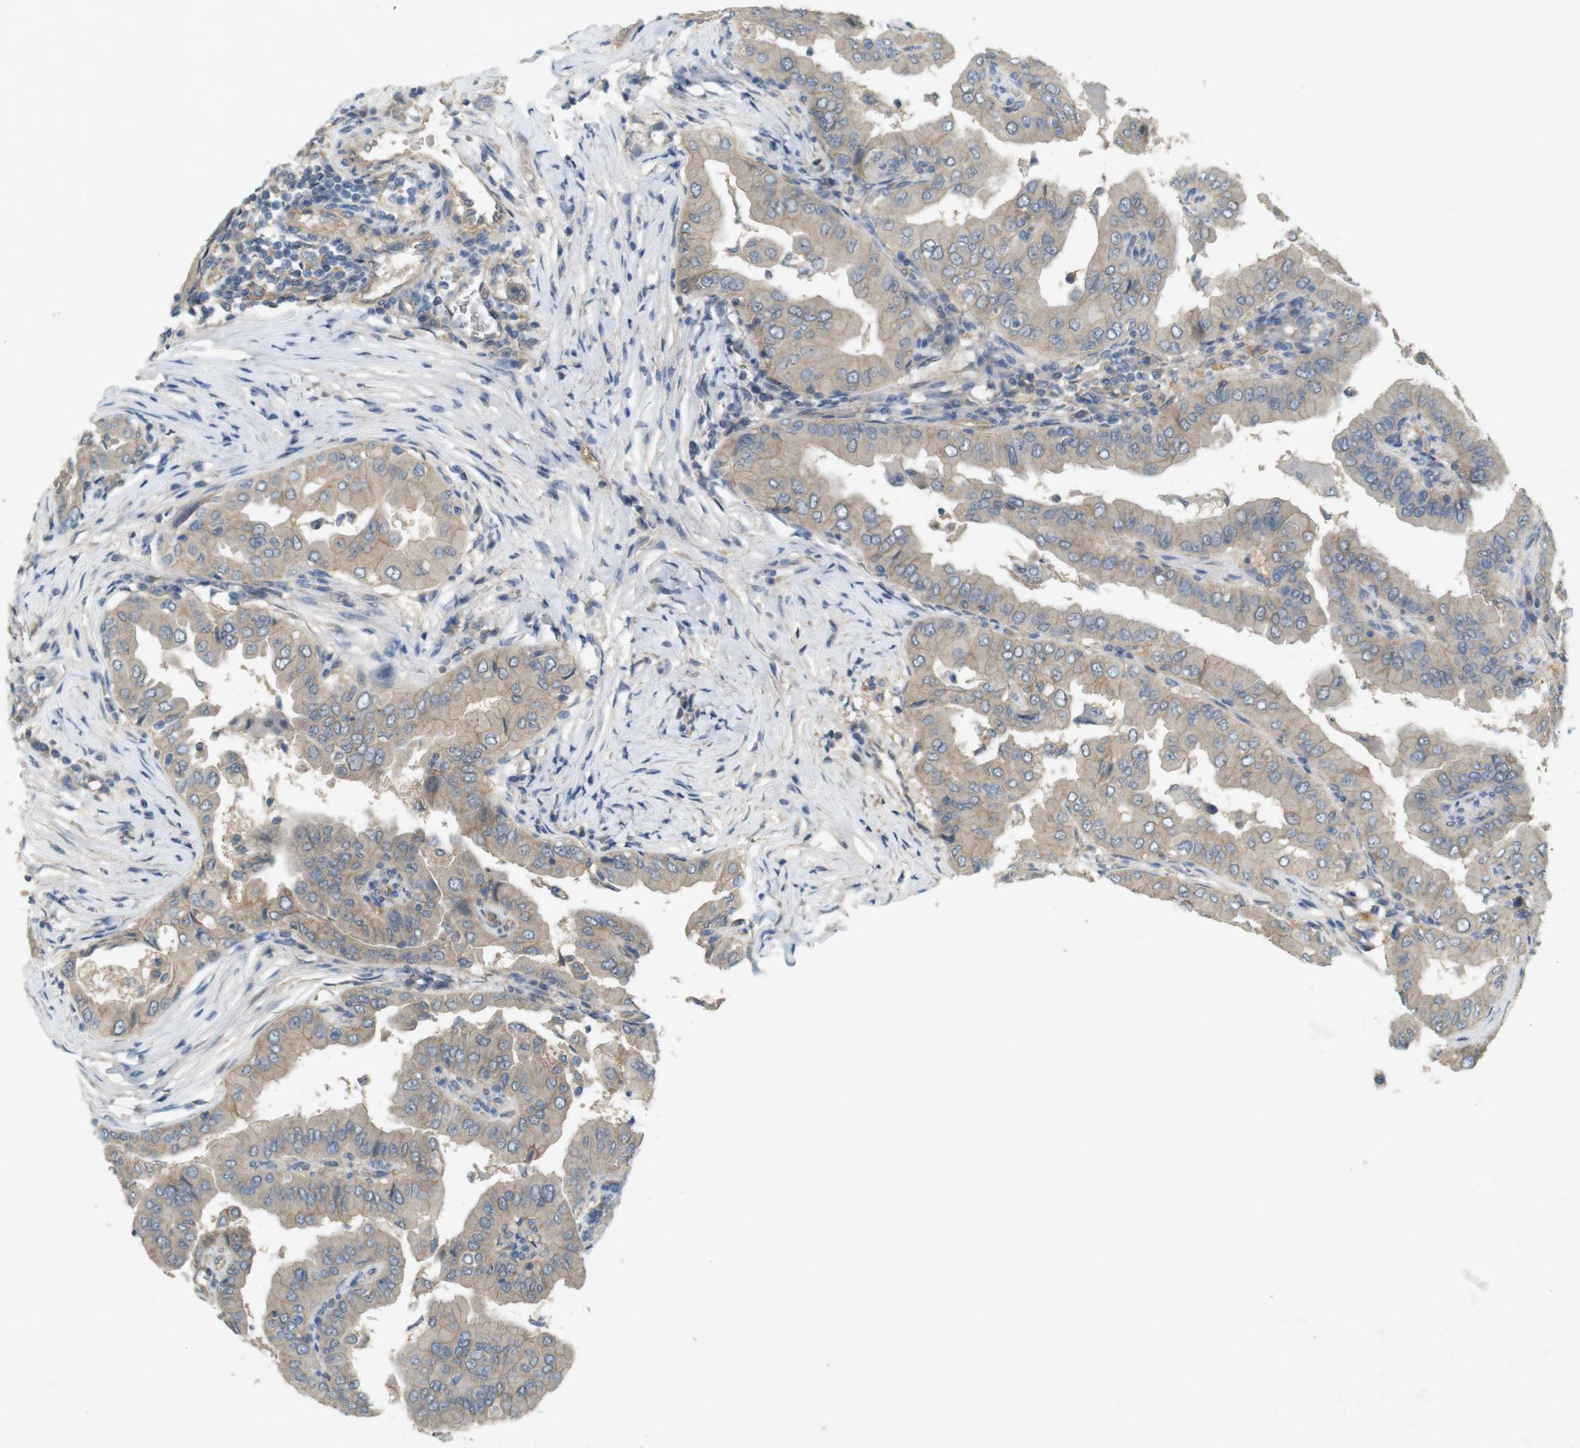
{"staining": {"intensity": "weak", "quantity": ">75%", "location": "cytoplasmic/membranous"}, "tissue": "thyroid cancer", "cell_type": "Tumor cells", "image_type": "cancer", "snomed": [{"axis": "morphology", "description": "Papillary adenocarcinoma, NOS"}, {"axis": "topography", "description": "Thyroid gland"}], "caption": "Tumor cells reveal weak cytoplasmic/membranous staining in approximately >75% of cells in thyroid cancer.", "gene": "PVR", "patient": {"sex": "male", "age": 33}}